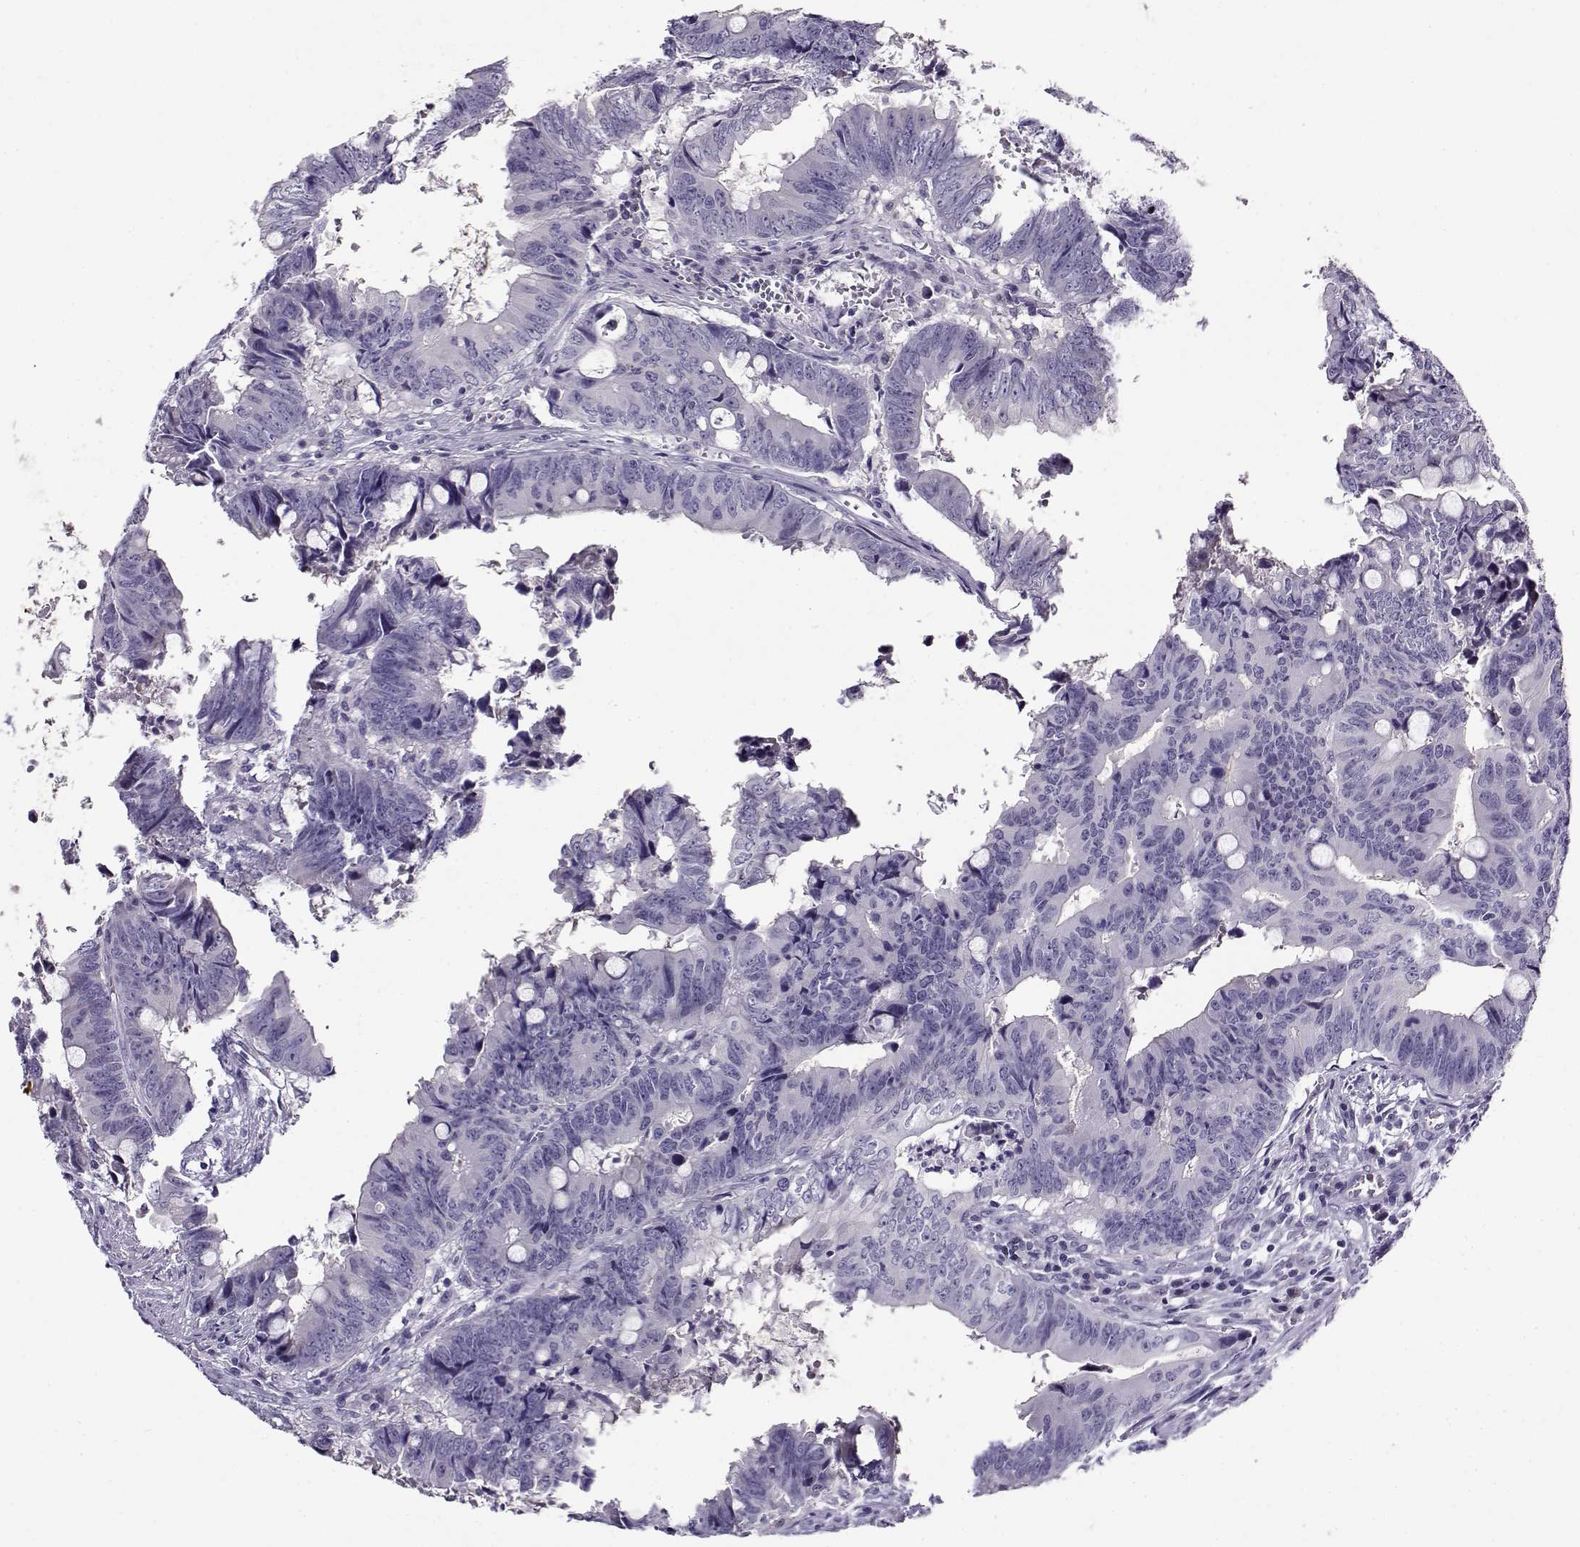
{"staining": {"intensity": "negative", "quantity": "none", "location": "none"}, "tissue": "colorectal cancer", "cell_type": "Tumor cells", "image_type": "cancer", "snomed": [{"axis": "morphology", "description": "Adenocarcinoma, NOS"}, {"axis": "topography", "description": "Colon"}], "caption": "Immunohistochemistry (IHC) image of human colorectal cancer stained for a protein (brown), which displays no positivity in tumor cells. (DAB (3,3'-diaminobenzidine) IHC, high magnification).", "gene": "FEZF1", "patient": {"sex": "female", "age": 82}}